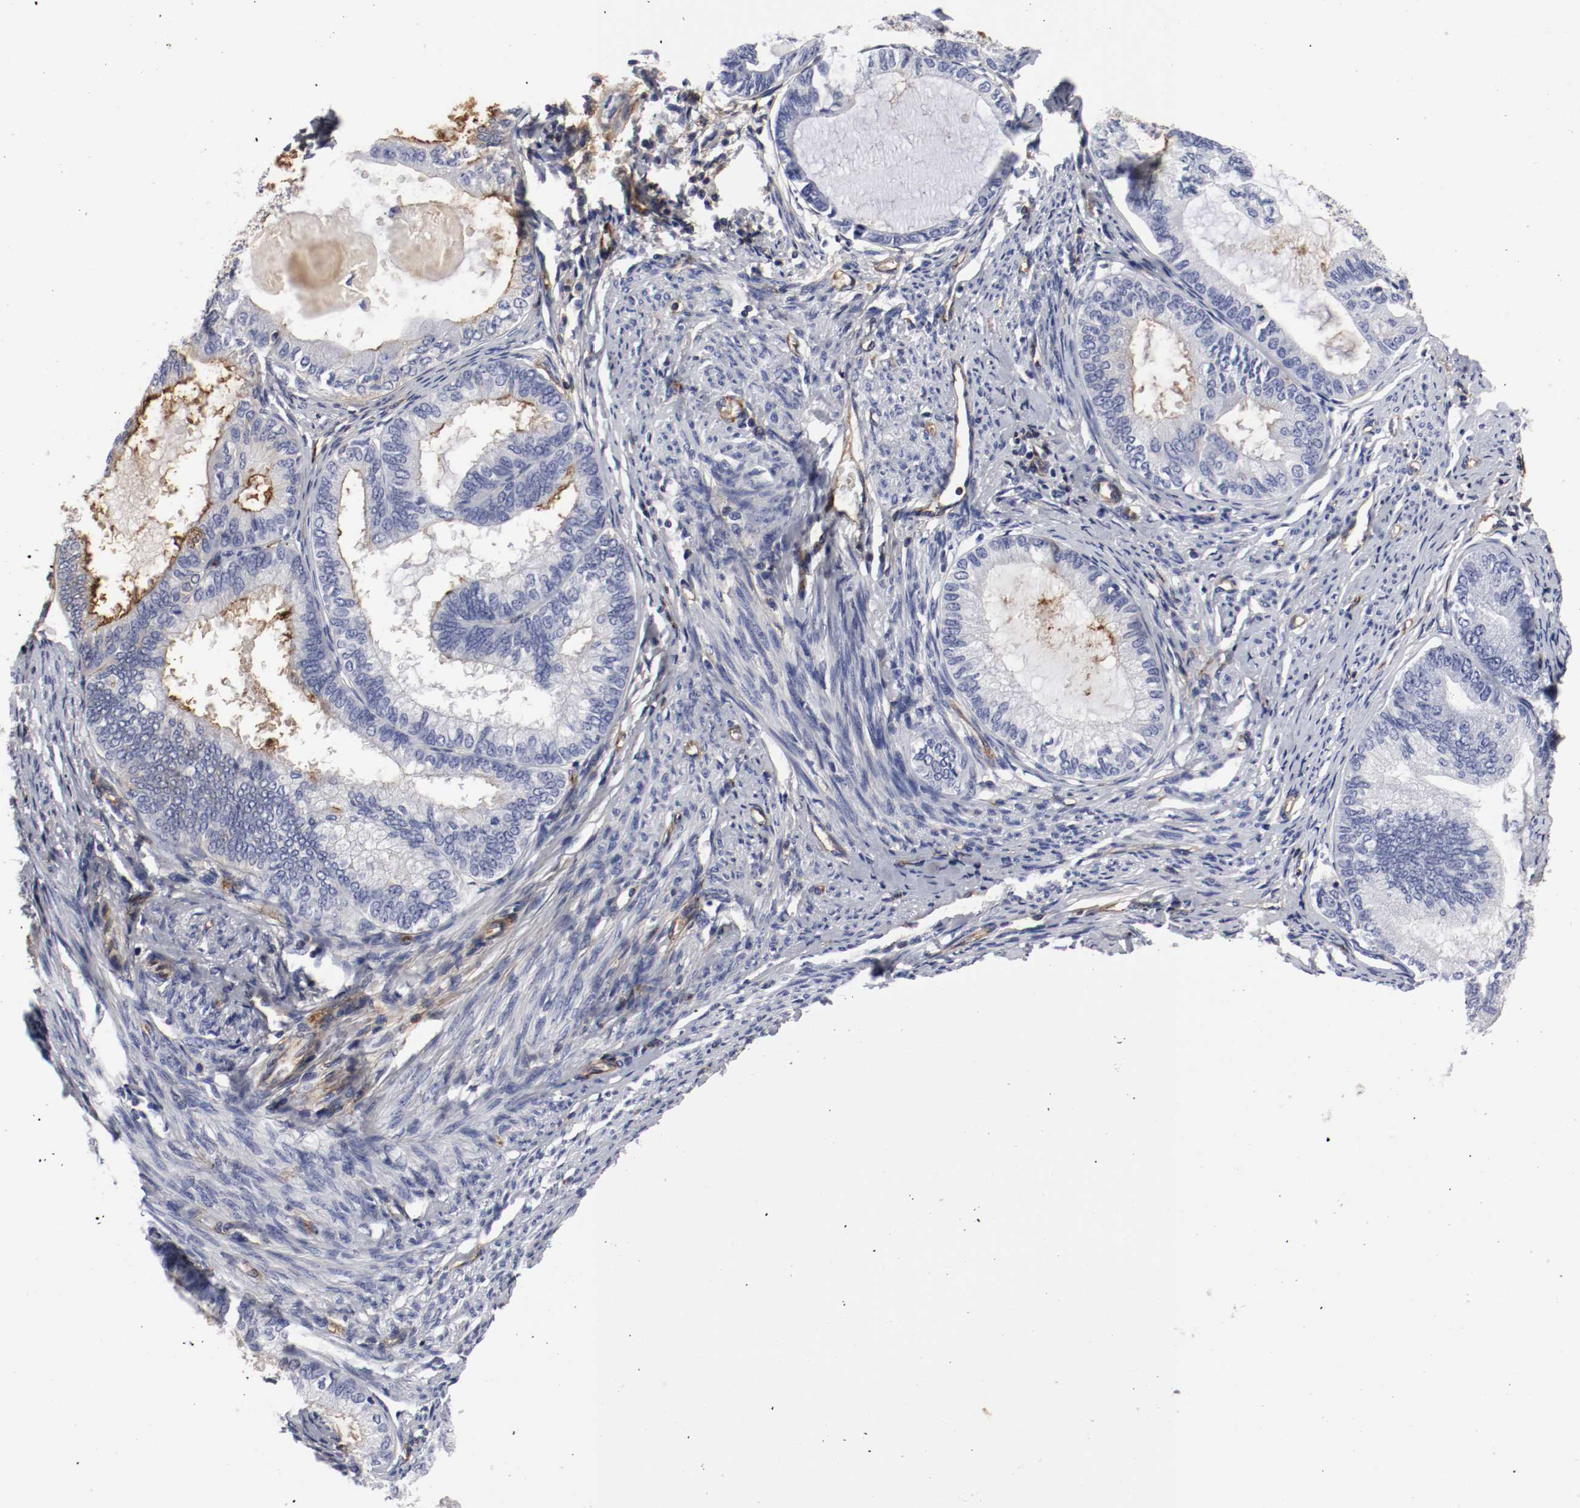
{"staining": {"intensity": "negative", "quantity": "none", "location": "none"}, "tissue": "endometrial cancer", "cell_type": "Tumor cells", "image_type": "cancer", "snomed": [{"axis": "morphology", "description": "Adenocarcinoma, NOS"}, {"axis": "topography", "description": "Endometrium"}], "caption": "An immunohistochemistry photomicrograph of endometrial cancer (adenocarcinoma) is shown. There is no staining in tumor cells of endometrial cancer (adenocarcinoma). The staining is performed using DAB (3,3'-diaminobenzidine) brown chromogen with nuclei counter-stained in using hematoxylin.", "gene": "IFITM1", "patient": {"sex": "female", "age": 86}}